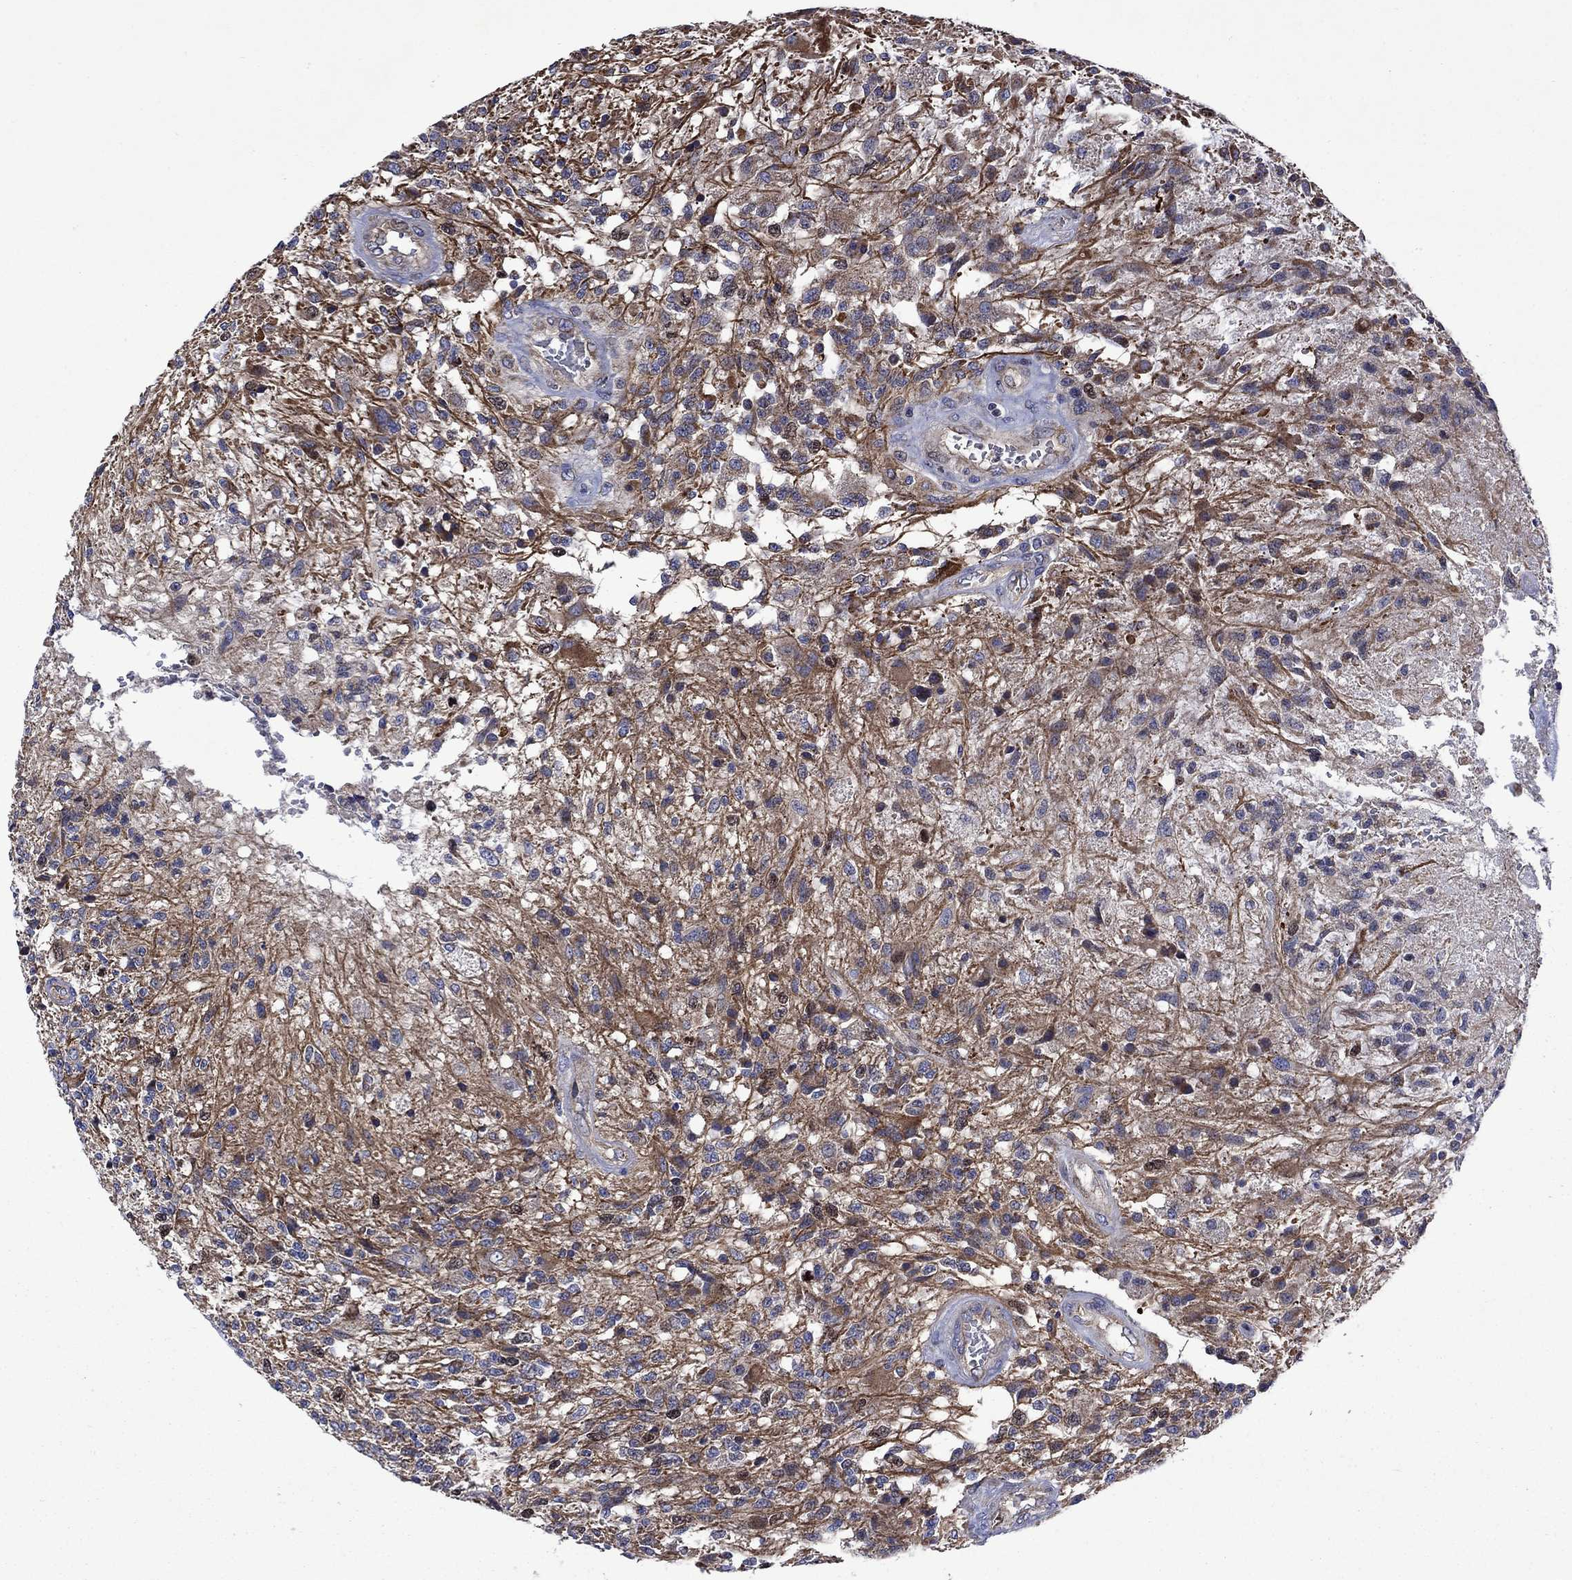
{"staining": {"intensity": "moderate", "quantity": "<25%", "location": "cytoplasmic/membranous"}, "tissue": "glioma", "cell_type": "Tumor cells", "image_type": "cancer", "snomed": [{"axis": "morphology", "description": "Glioma, malignant, High grade"}, {"axis": "topography", "description": "Brain"}], "caption": "Human glioma stained for a protein (brown) reveals moderate cytoplasmic/membranous positive expression in approximately <25% of tumor cells.", "gene": "KIF22", "patient": {"sex": "male", "age": 56}}